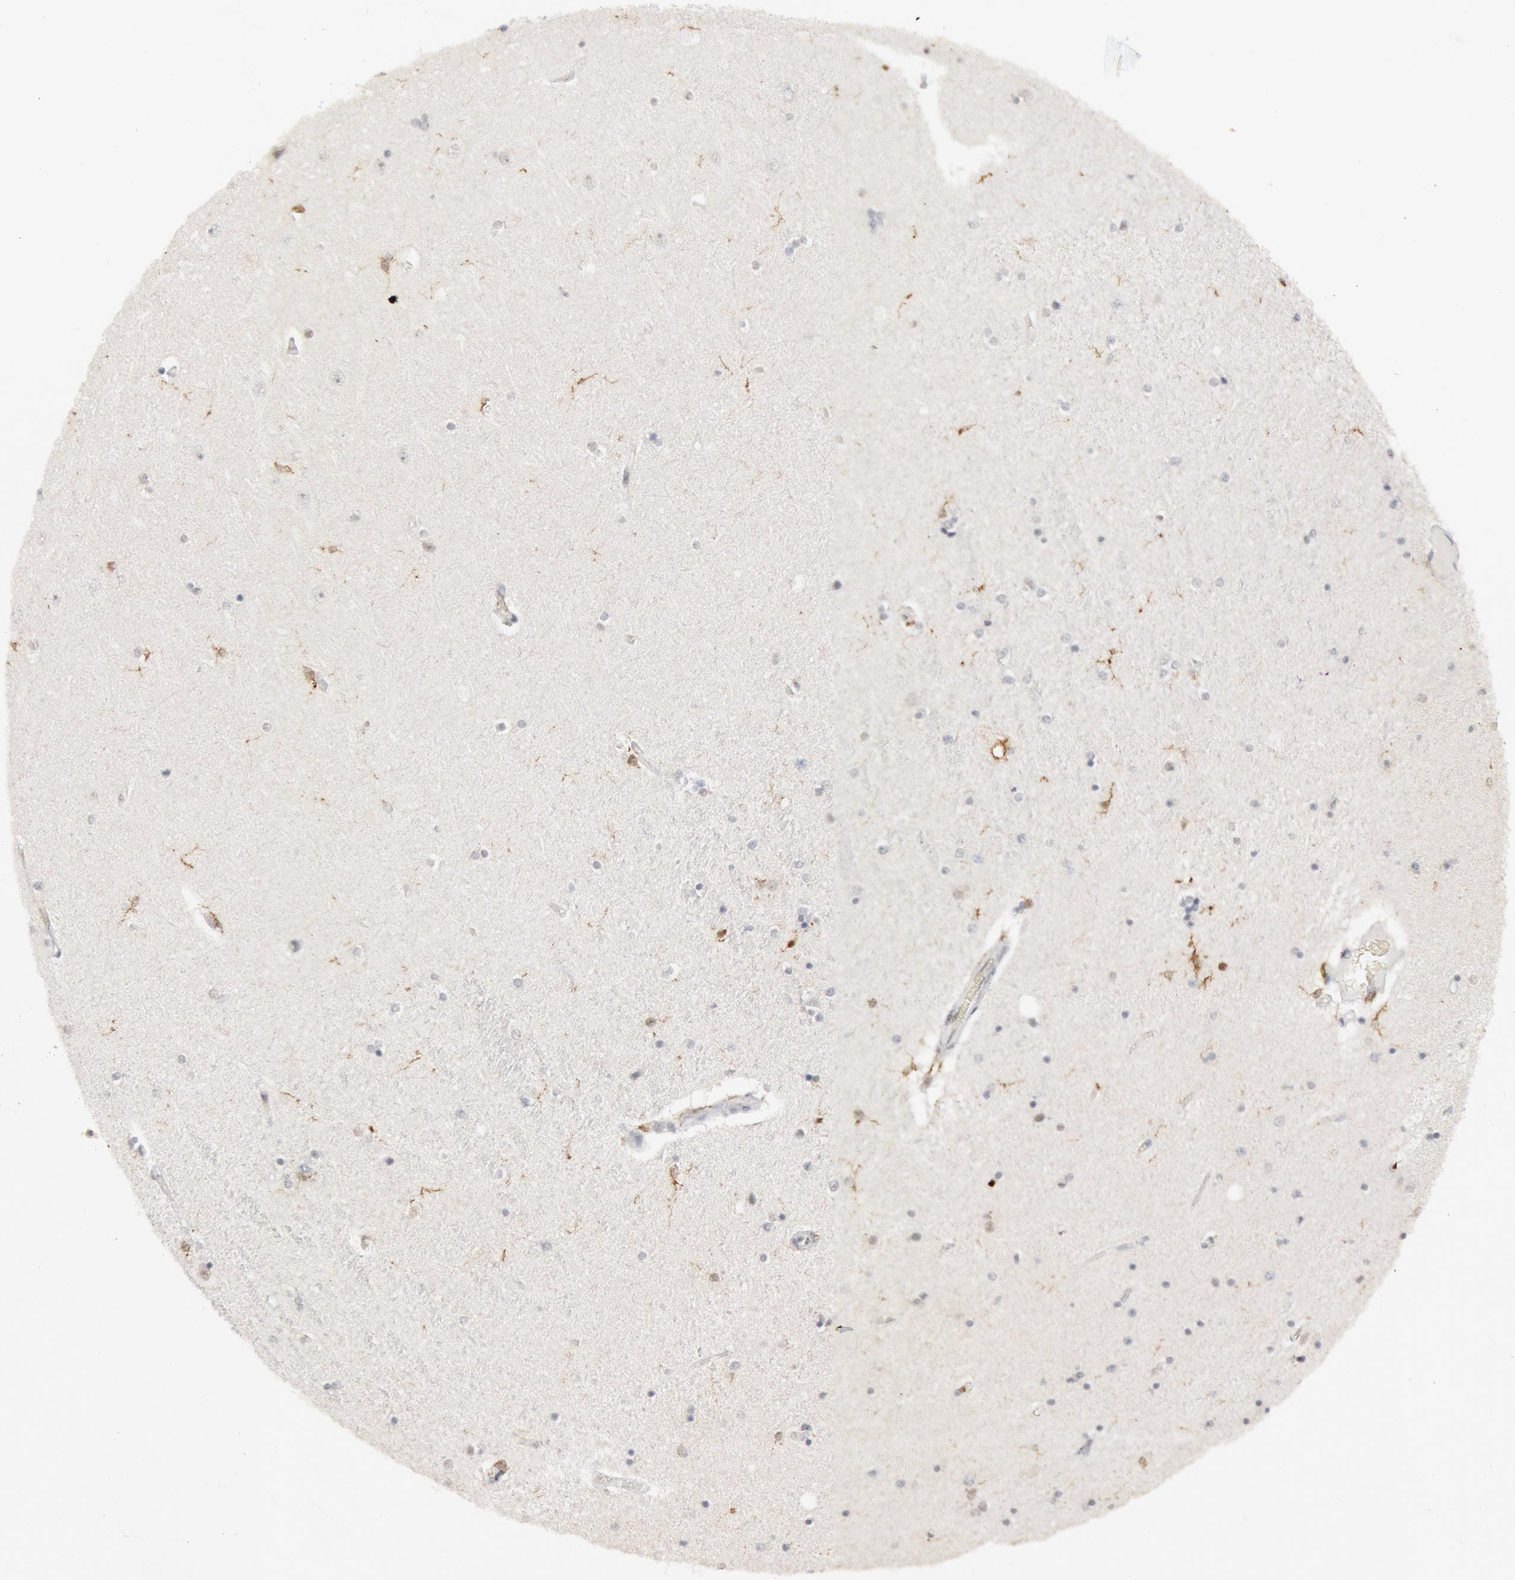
{"staining": {"intensity": "moderate", "quantity": "<25%", "location": "cytoplasmic/membranous,nuclear"}, "tissue": "hippocampus", "cell_type": "Glial cells", "image_type": "normal", "snomed": [{"axis": "morphology", "description": "Normal tissue, NOS"}, {"axis": "topography", "description": "Hippocampus"}], "caption": "Immunohistochemical staining of normal hippocampus shows moderate cytoplasmic/membranous,nuclear protein positivity in about <25% of glial cells. The protein is stained brown, and the nuclei are stained in blue (DAB (3,3'-diaminobenzidine) IHC with brightfield microscopy, high magnification).", "gene": "PTPN6", "patient": {"sex": "female", "age": 54}}